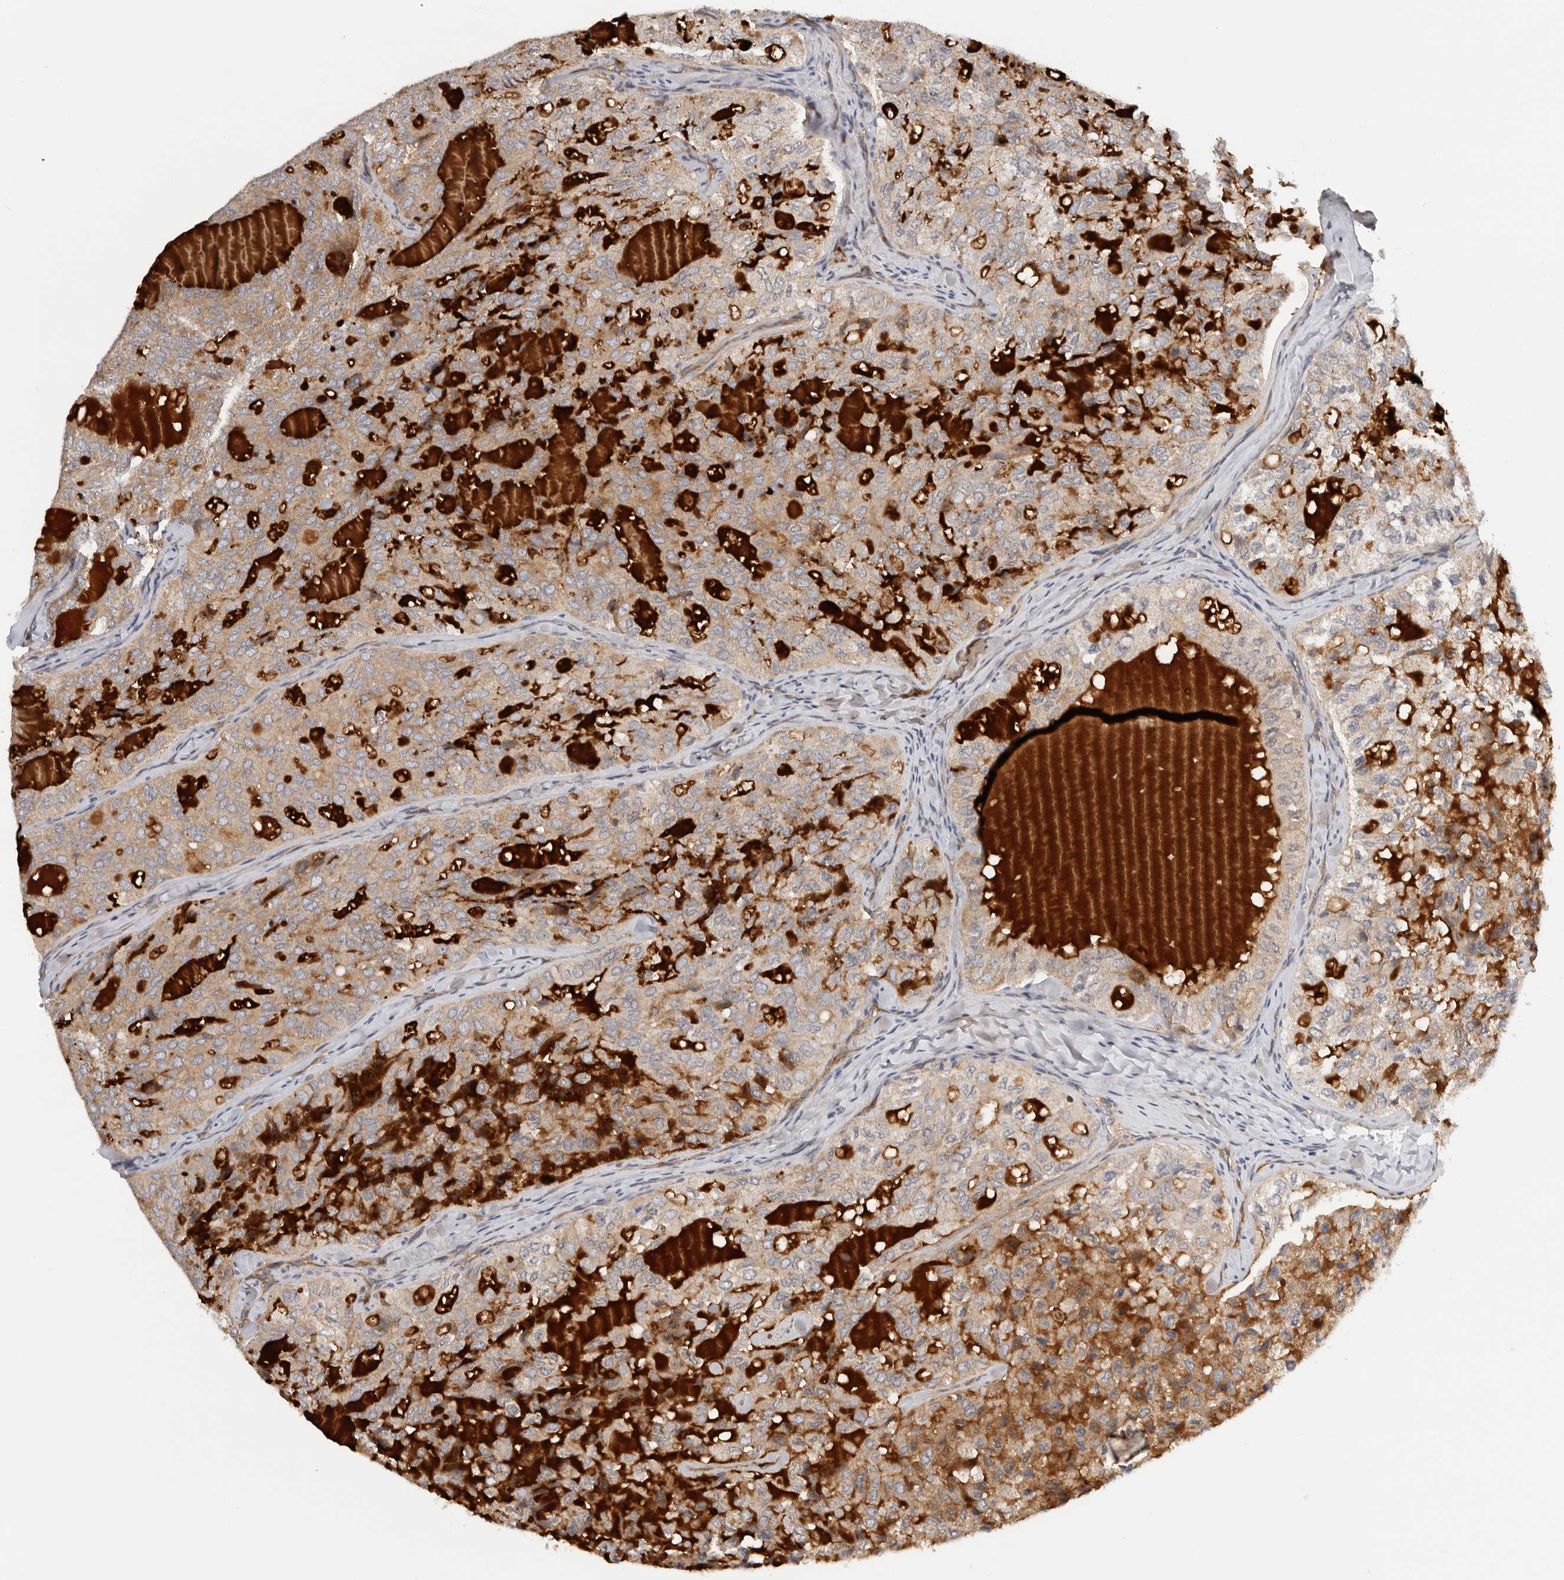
{"staining": {"intensity": "moderate", "quantity": ">75%", "location": "cytoplasmic/membranous"}, "tissue": "thyroid cancer", "cell_type": "Tumor cells", "image_type": "cancer", "snomed": [{"axis": "morphology", "description": "Follicular adenoma carcinoma, NOS"}, {"axis": "topography", "description": "Thyroid gland"}], "caption": "A photomicrograph of human thyroid cancer stained for a protein demonstrates moderate cytoplasmic/membranous brown staining in tumor cells.", "gene": "PPP1R42", "patient": {"sex": "male", "age": 75}}